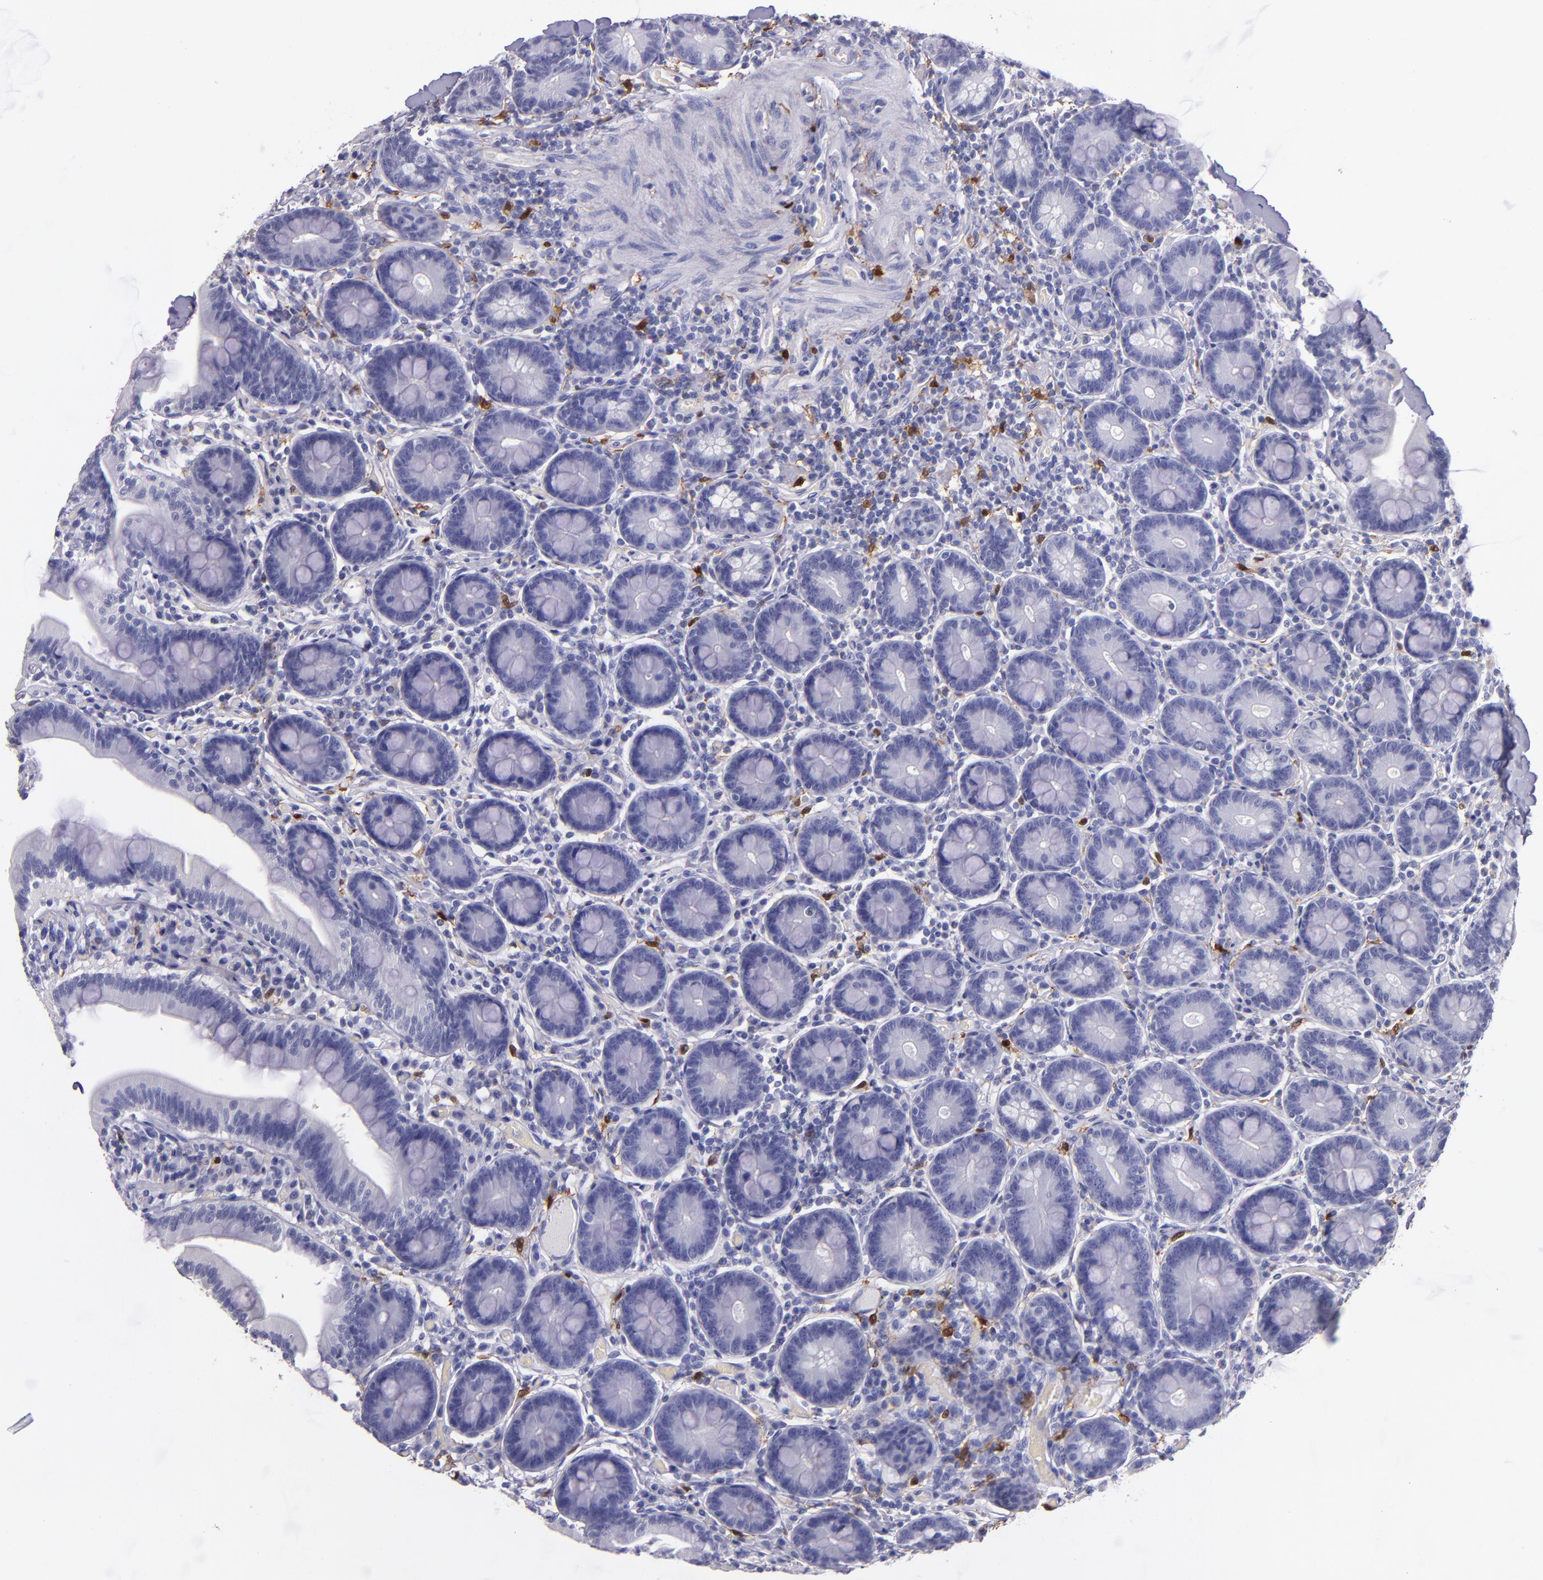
{"staining": {"intensity": "negative", "quantity": "none", "location": "none"}, "tissue": "duodenum", "cell_type": "Glandular cells", "image_type": "normal", "snomed": [{"axis": "morphology", "description": "Normal tissue, NOS"}, {"axis": "topography", "description": "Duodenum"}], "caption": "Glandular cells are negative for brown protein staining in normal duodenum. Brightfield microscopy of immunohistochemistry (IHC) stained with DAB (brown) and hematoxylin (blue), captured at high magnification.", "gene": "F13A1", "patient": {"sex": "male", "age": 66}}